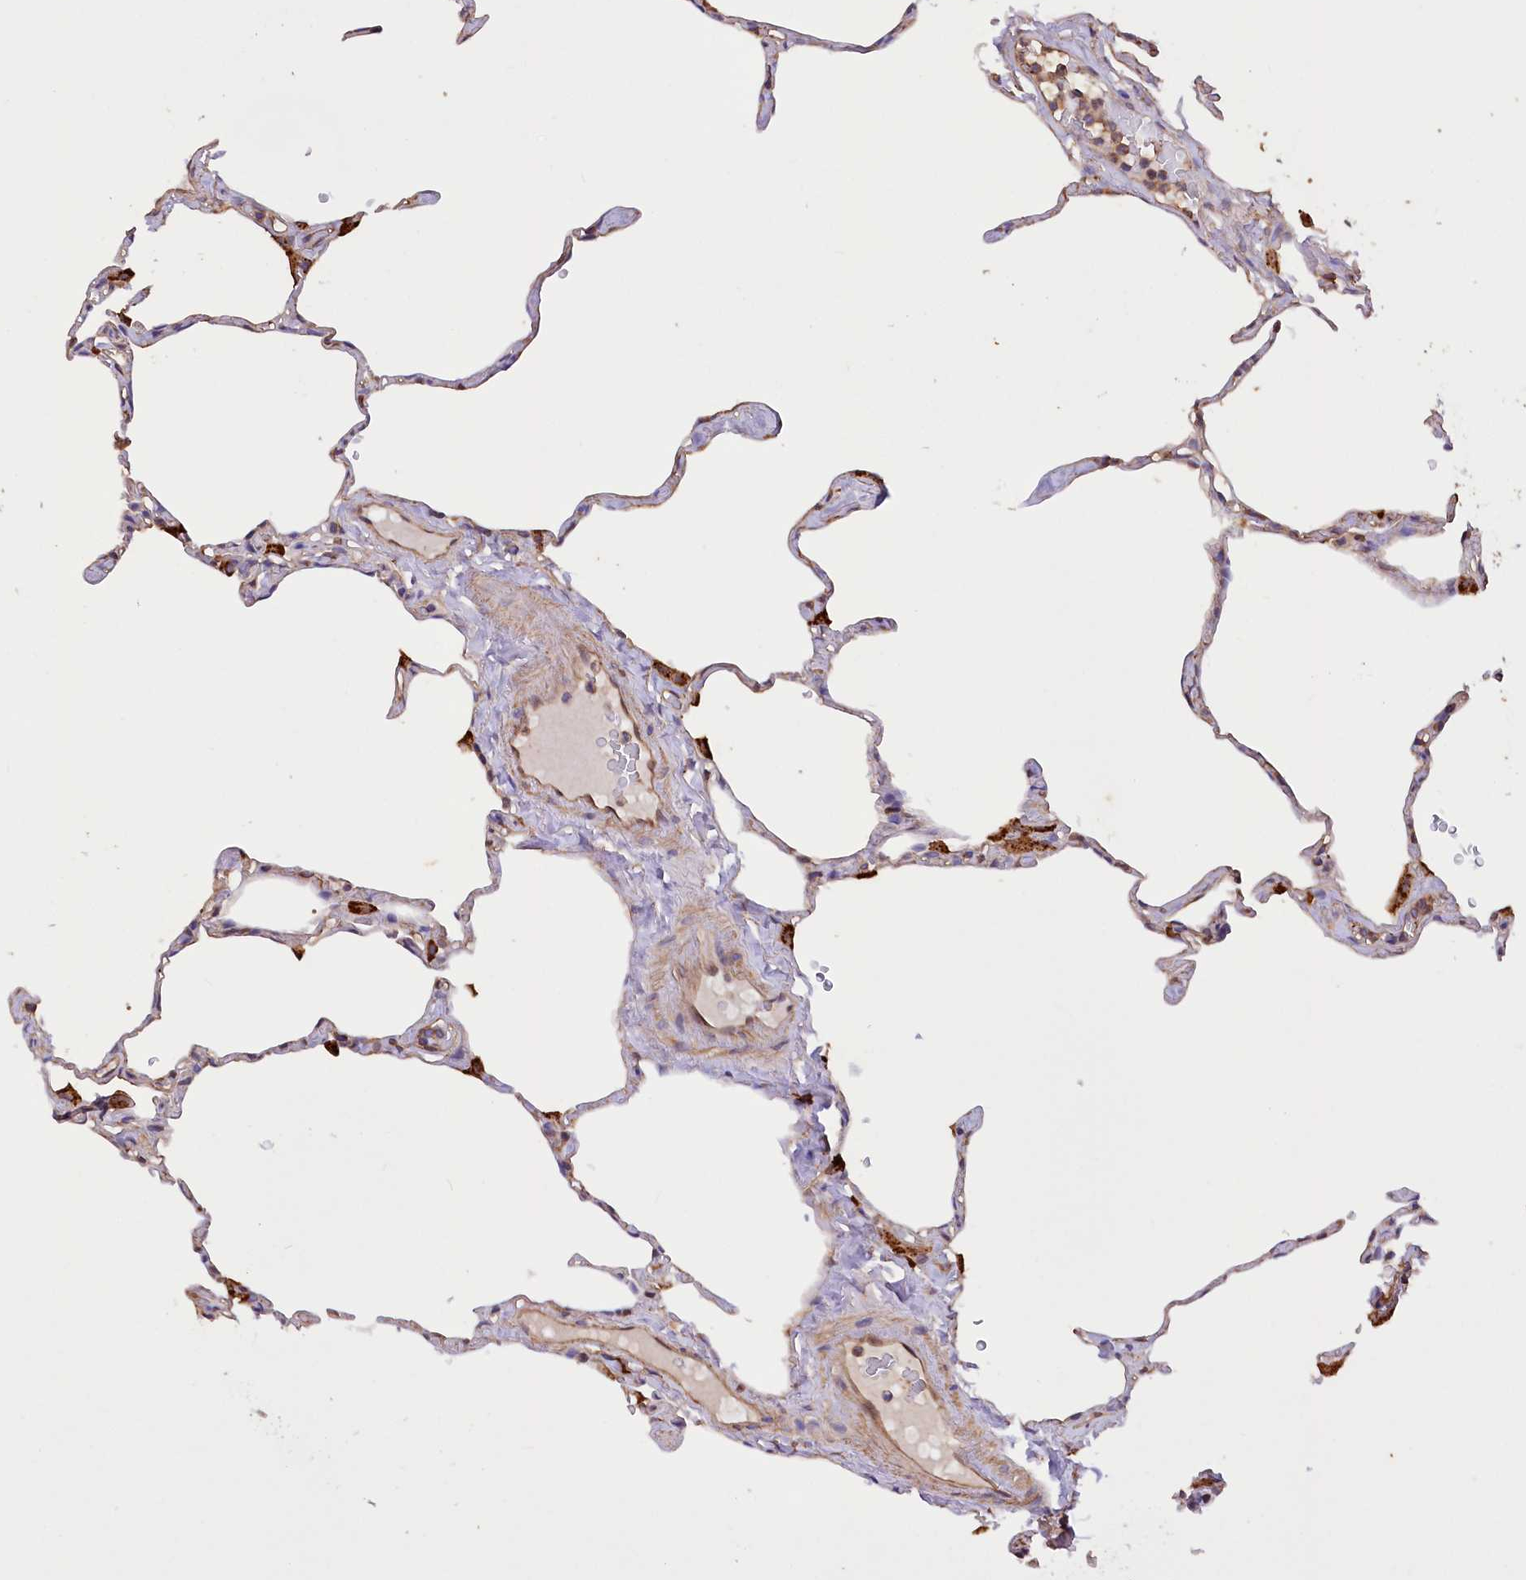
{"staining": {"intensity": "negative", "quantity": "none", "location": "none"}, "tissue": "lung", "cell_type": "Alveolar cells", "image_type": "normal", "snomed": [{"axis": "morphology", "description": "Normal tissue, NOS"}, {"axis": "topography", "description": "Lung"}], "caption": "A high-resolution photomicrograph shows immunohistochemistry staining of normal lung, which exhibits no significant positivity in alveolar cells.", "gene": "DPP3", "patient": {"sex": "male", "age": 65}}